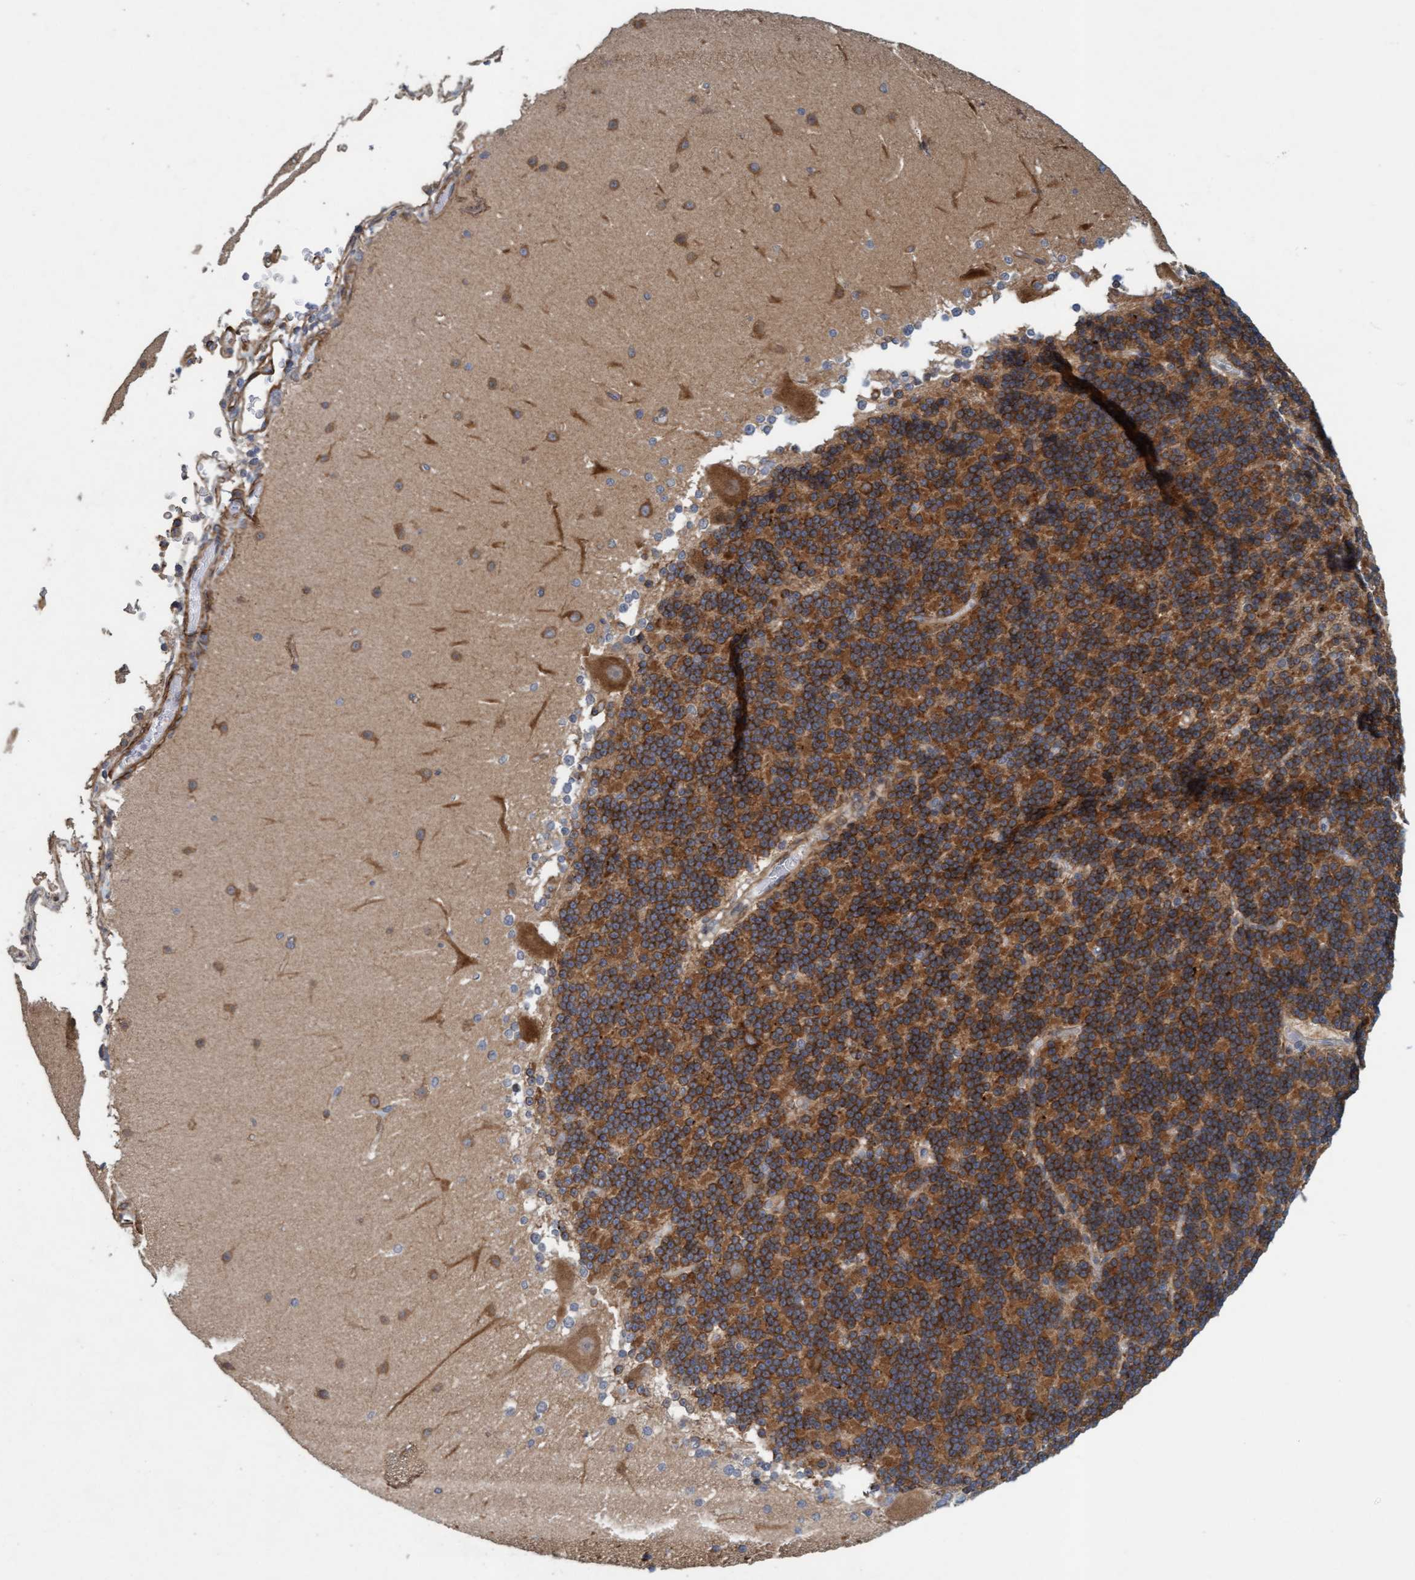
{"staining": {"intensity": "strong", "quantity": "25%-75%", "location": "cytoplasmic/membranous"}, "tissue": "cerebellum", "cell_type": "Cells in granular layer", "image_type": "normal", "snomed": [{"axis": "morphology", "description": "Normal tissue, NOS"}, {"axis": "topography", "description": "Cerebellum"}], "caption": "Cerebellum stained for a protein exhibits strong cytoplasmic/membranous positivity in cells in granular layer. (Brightfield microscopy of DAB IHC at high magnification).", "gene": "TSTD2", "patient": {"sex": "female", "age": 19}}